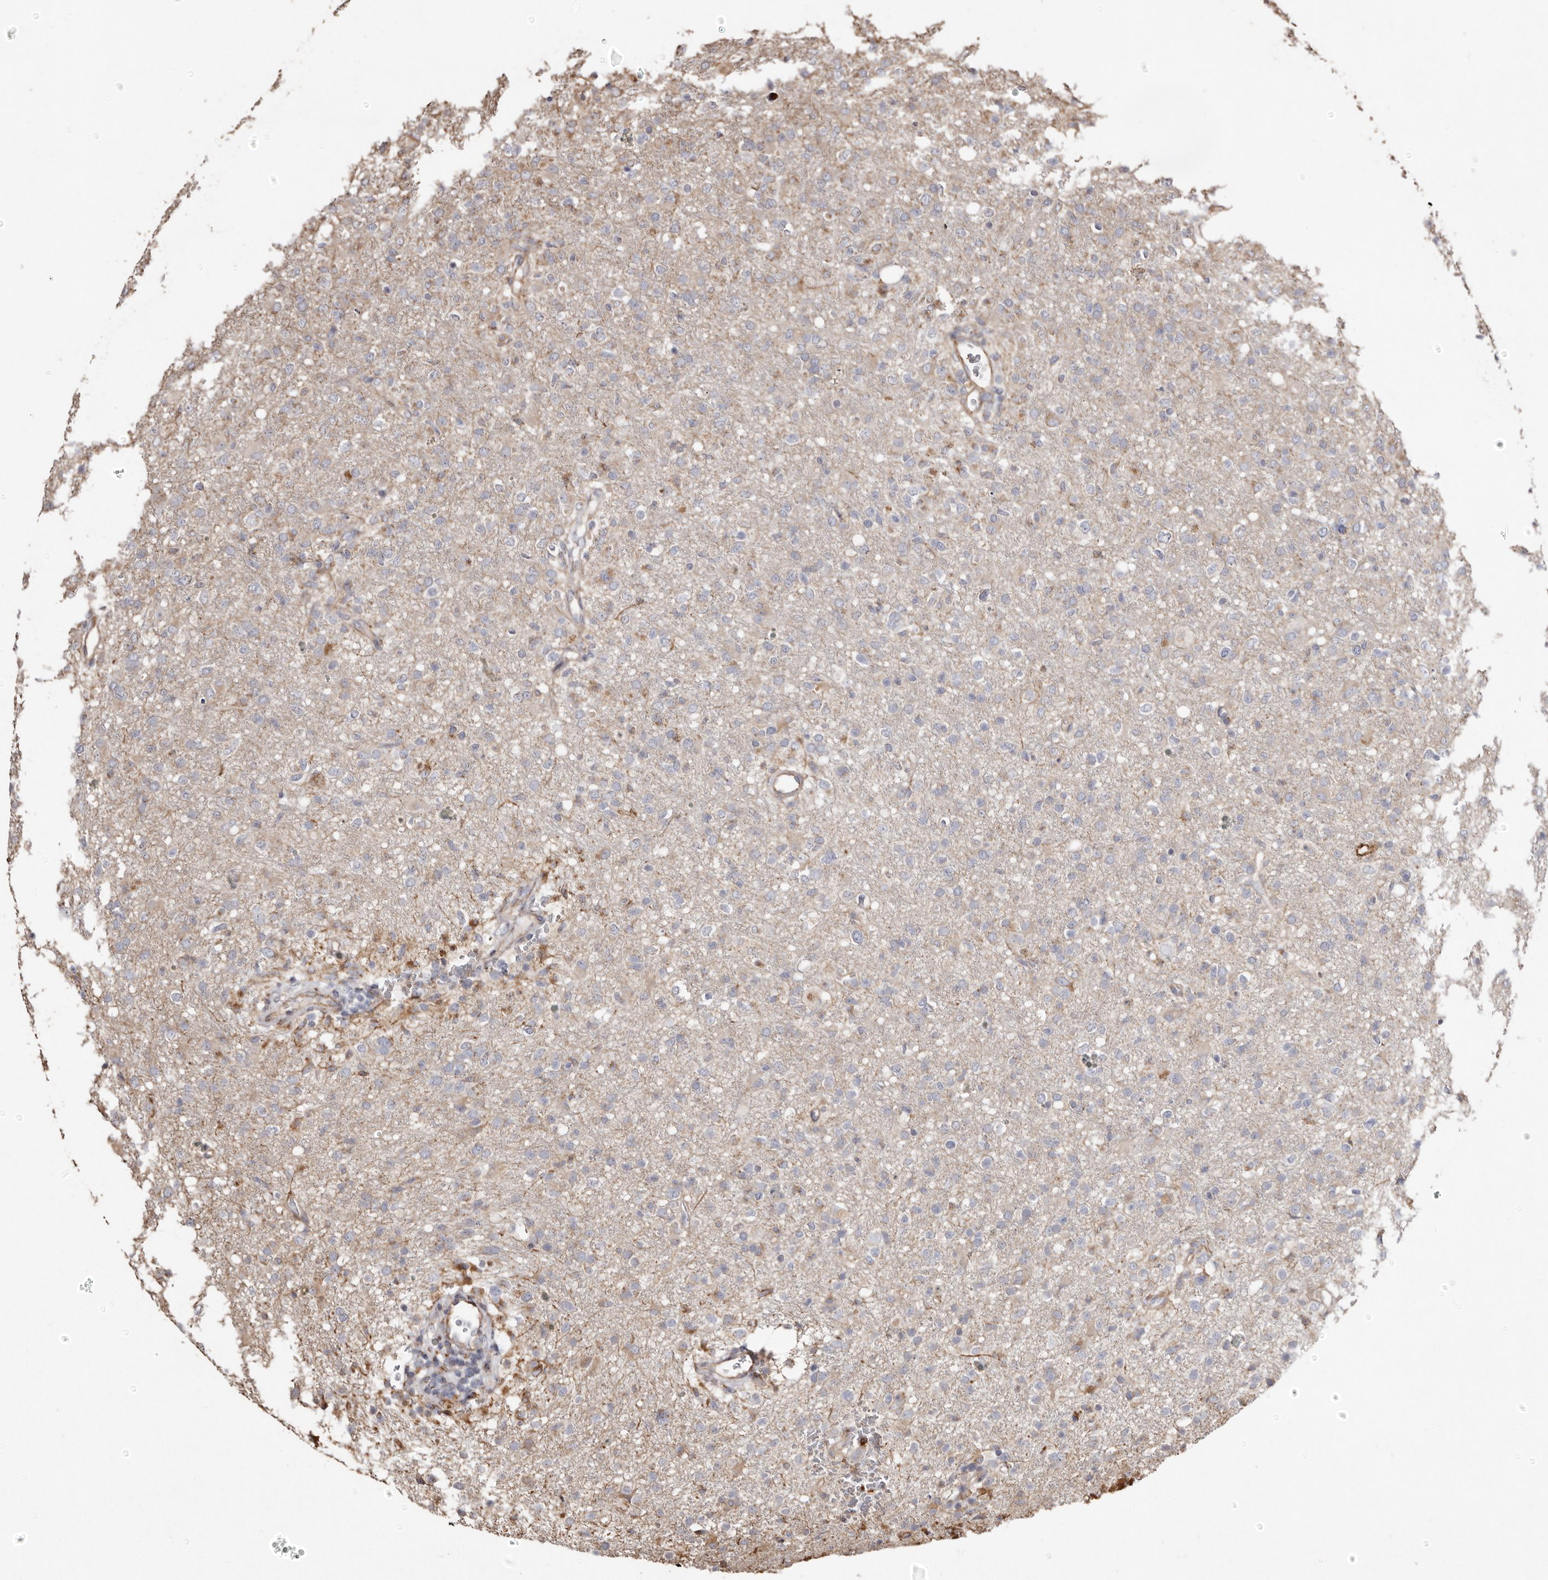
{"staining": {"intensity": "moderate", "quantity": "<25%", "location": "cytoplasmic/membranous"}, "tissue": "glioma", "cell_type": "Tumor cells", "image_type": "cancer", "snomed": [{"axis": "morphology", "description": "Glioma, malignant, High grade"}, {"axis": "topography", "description": "Brain"}], "caption": "High-power microscopy captured an IHC micrograph of glioma, revealing moderate cytoplasmic/membranous staining in about <25% of tumor cells.", "gene": "MACC1", "patient": {"sex": "female", "age": 57}}